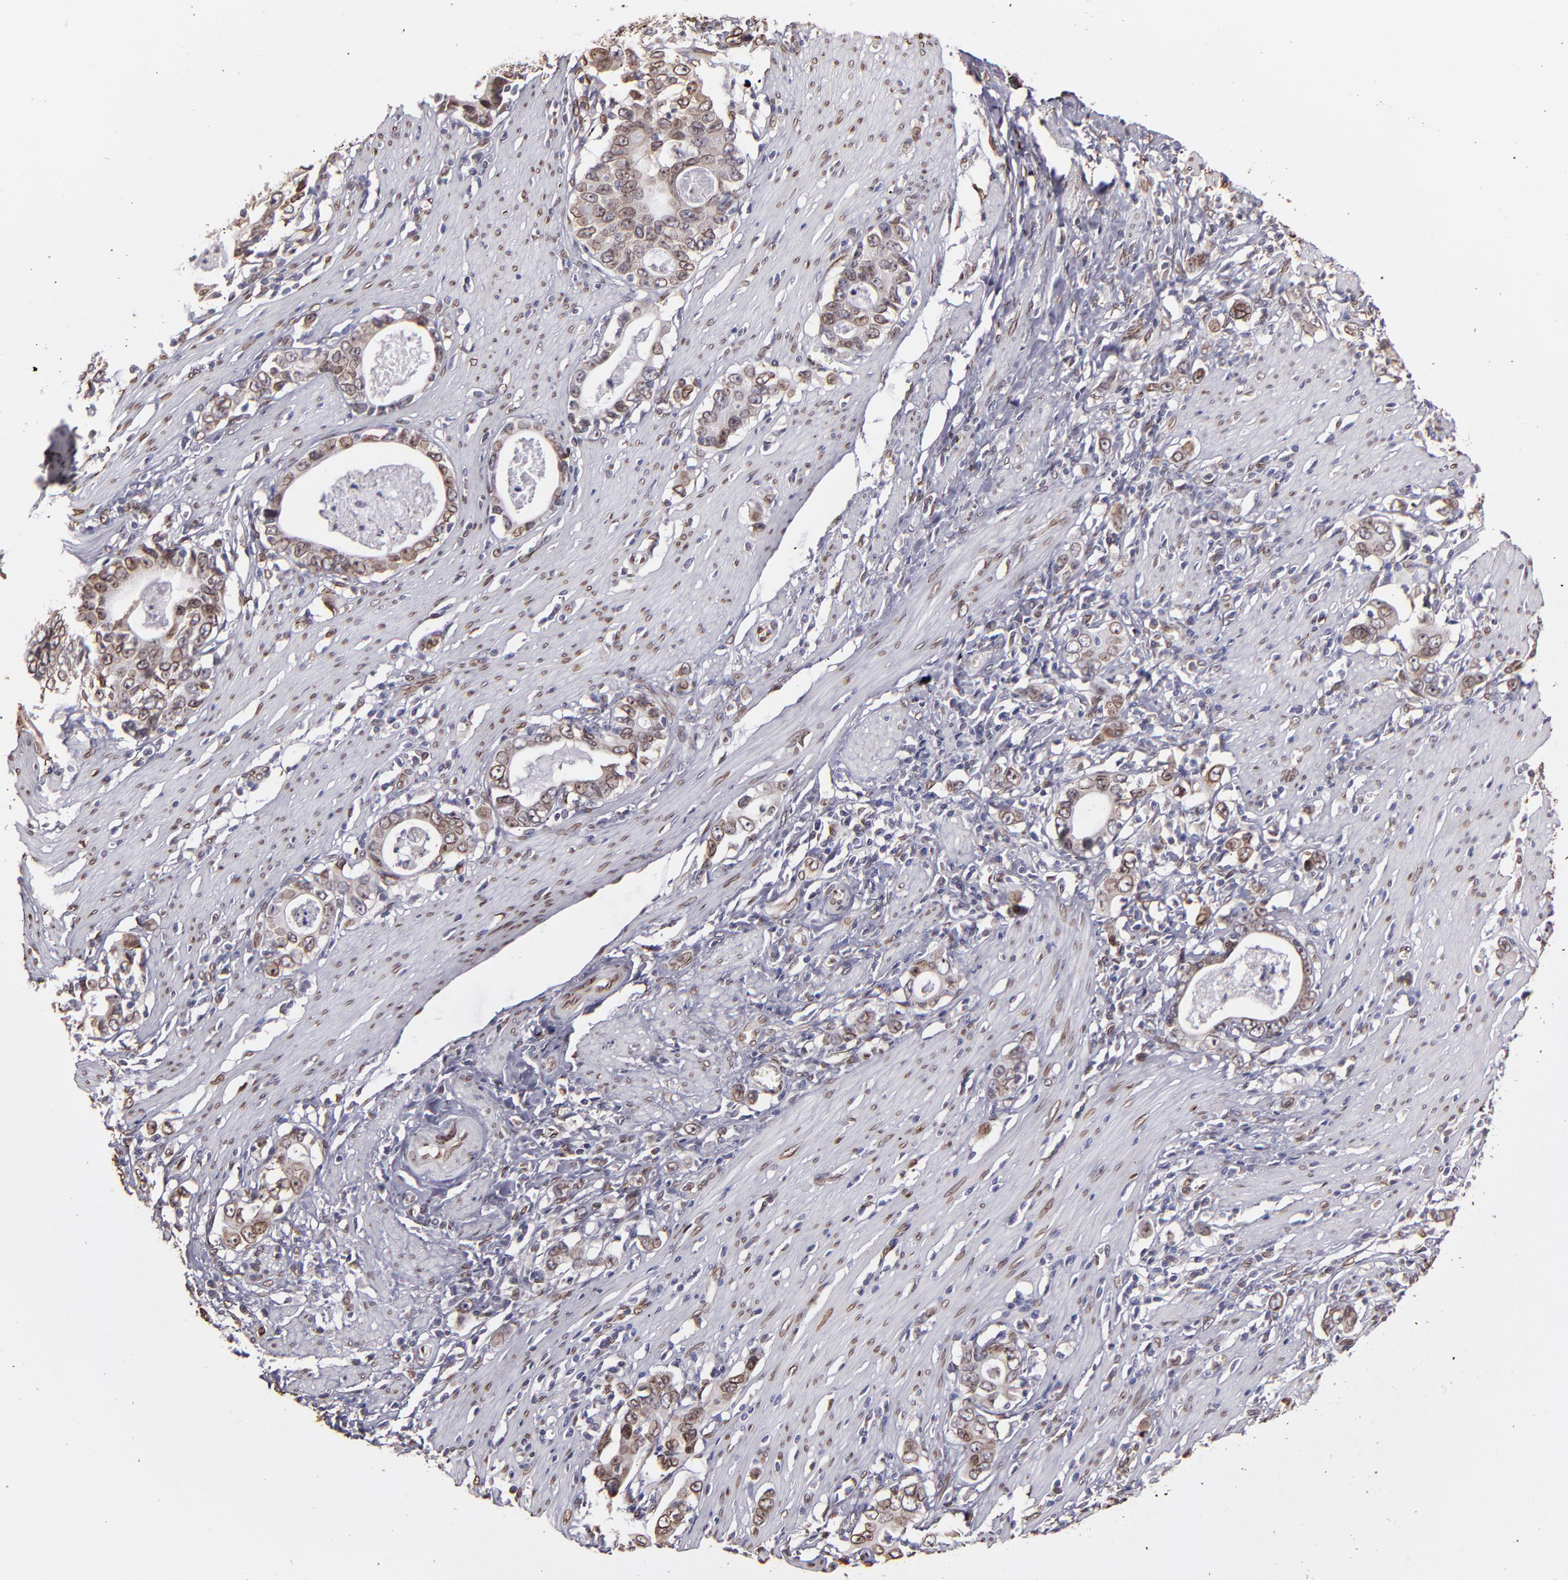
{"staining": {"intensity": "moderate", "quantity": ">75%", "location": "cytoplasmic/membranous,nuclear"}, "tissue": "stomach cancer", "cell_type": "Tumor cells", "image_type": "cancer", "snomed": [{"axis": "morphology", "description": "Adenocarcinoma, NOS"}, {"axis": "topography", "description": "Stomach, lower"}], "caption": "This image shows immunohistochemistry staining of adenocarcinoma (stomach), with medium moderate cytoplasmic/membranous and nuclear staining in approximately >75% of tumor cells.", "gene": "PUM3", "patient": {"sex": "female", "age": 72}}